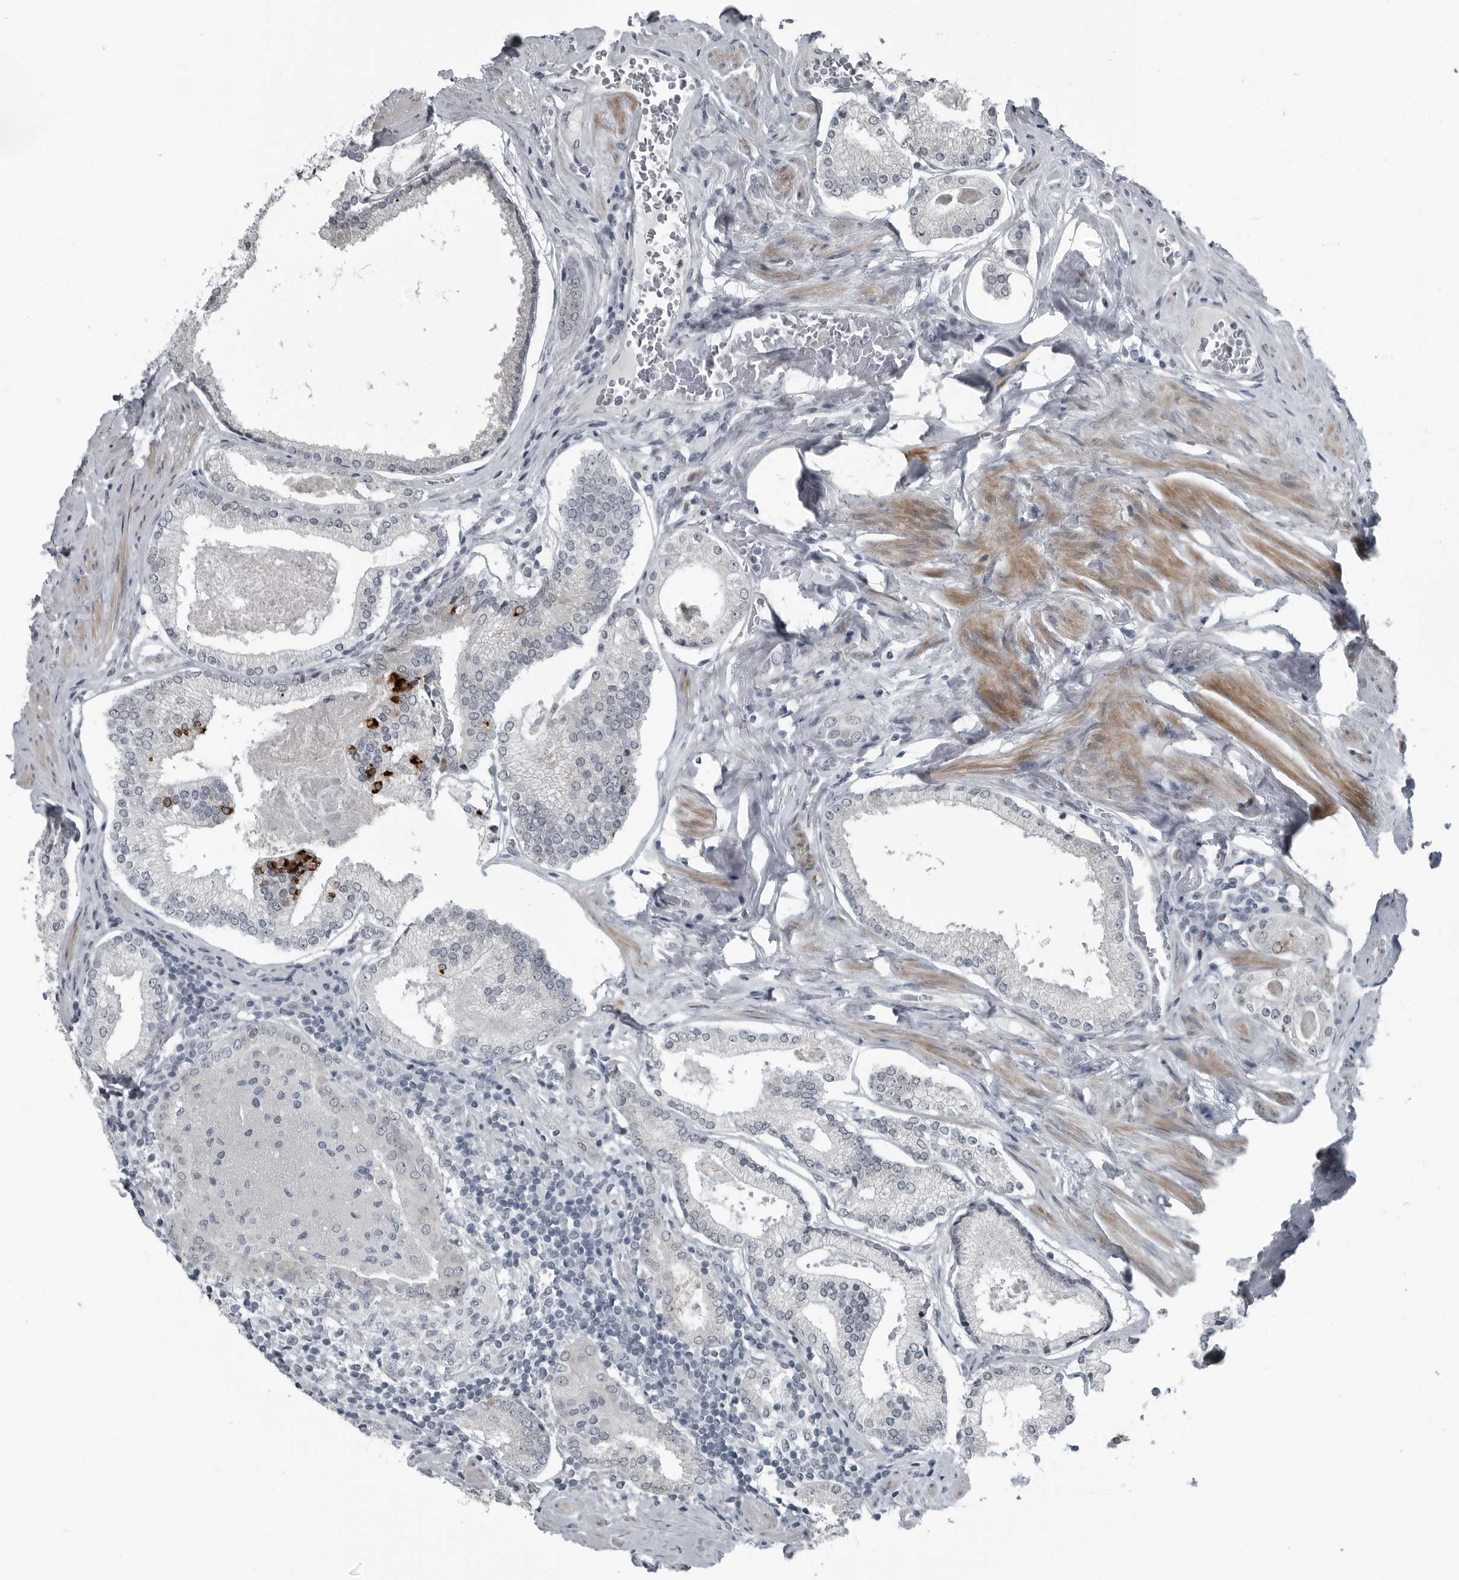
{"staining": {"intensity": "negative", "quantity": "none", "location": "none"}, "tissue": "prostate cancer", "cell_type": "Tumor cells", "image_type": "cancer", "snomed": [{"axis": "morphology", "description": "Adenocarcinoma, Low grade"}, {"axis": "topography", "description": "Prostate"}], "caption": "Prostate cancer (adenocarcinoma (low-grade)) stained for a protein using immunohistochemistry (IHC) displays no expression tumor cells.", "gene": "DNAAF11", "patient": {"sex": "male", "age": 71}}